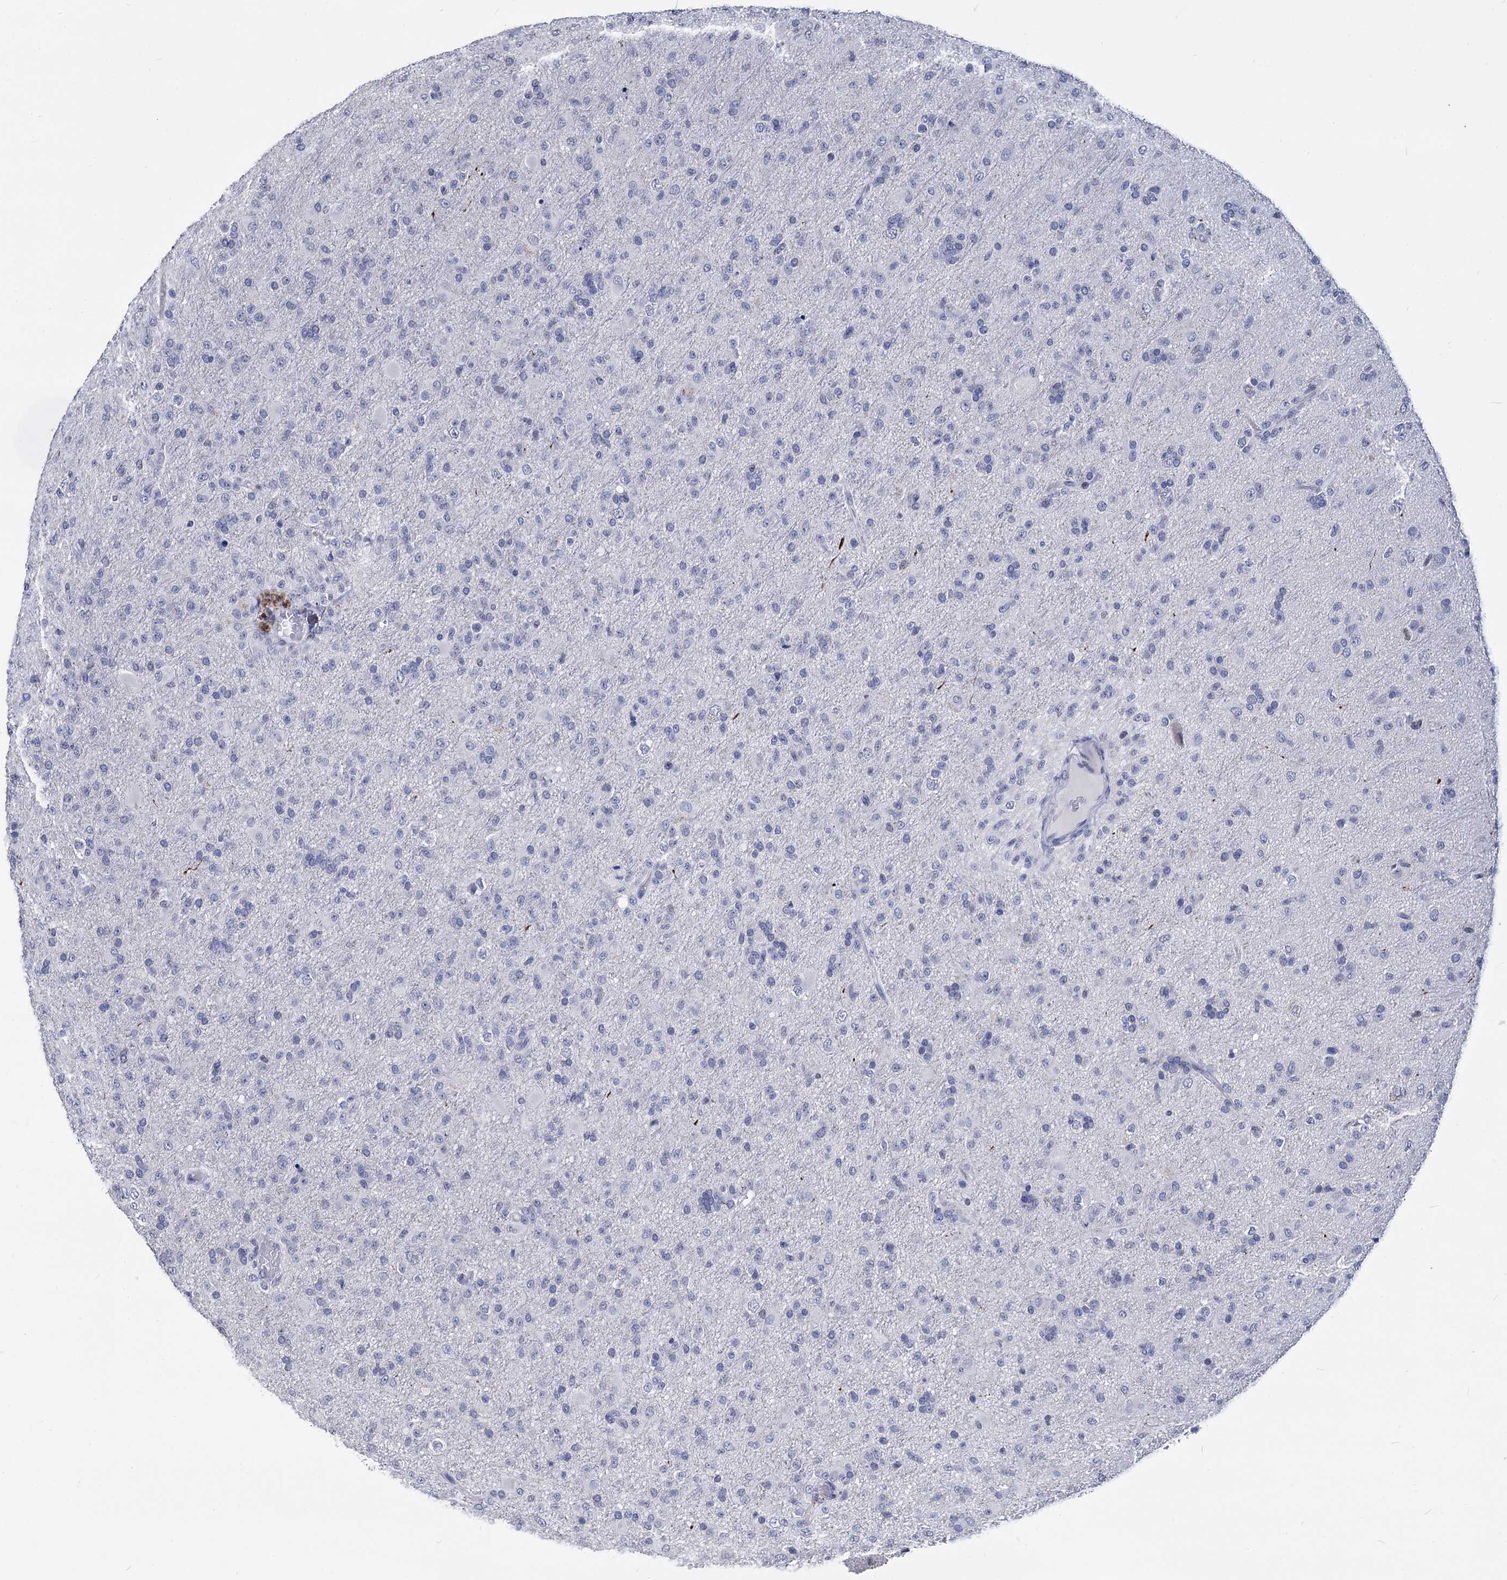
{"staining": {"intensity": "negative", "quantity": "none", "location": "none"}, "tissue": "glioma", "cell_type": "Tumor cells", "image_type": "cancer", "snomed": [{"axis": "morphology", "description": "Glioma, malignant, Low grade"}, {"axis": "topography", "description": "Brain"}], "caption": "Tumor cells are negative for protein expression in human glioma. The staining is performed using DAB (3,3'-diaminobenzidine) brown chromogen with nuclei counter-stained in using hematoxylin.", "gene": "MAGEA4", "patient": {"sex": "male", "age": 65}}